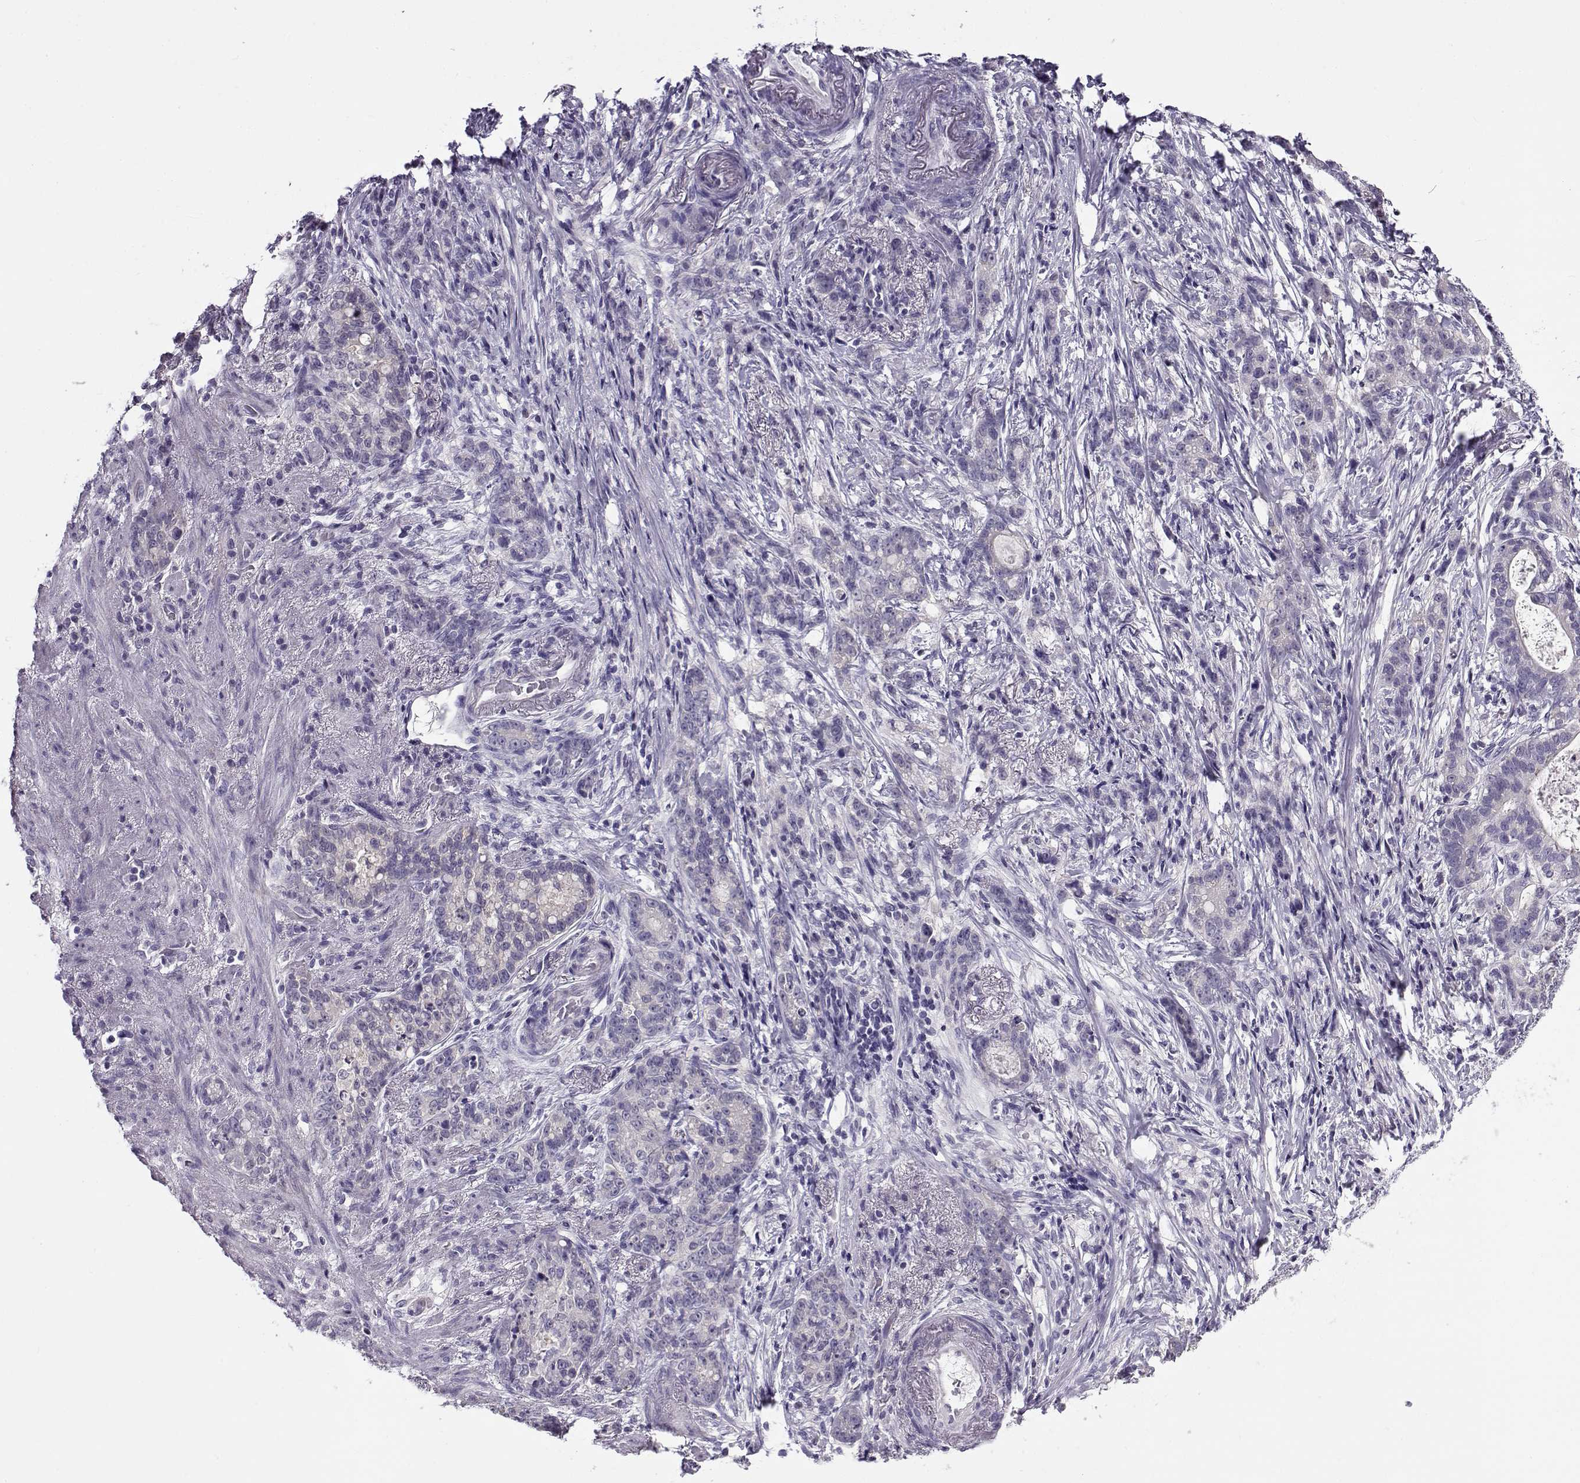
{"staining": {"intensity": "negative", "quantity": "none", "location": "none"}, "tissue": "stomach cancer", "cell_type": "Tumor cells", "image_type": "cancer", "snomed": [{"axis": "morphology", "description": "Adenocarcinoma, NOS"}, {"axis": "topography", "description": "Stomach, lower"}], "caption": "High magnification brightfield microscopy of stomach cancer (adenocarcinoma) stained with DAB (3,3'-diaminobenzidine) (brown) and counterstained with hematoxylin (blue): tumor cells show no significant positivity. The staining is performed using DAB brown chromogen with nuclei counter-stained in using hematoxylin.", "gene": "FEZF1", "patient": {"sex": "male", "age": 88}}